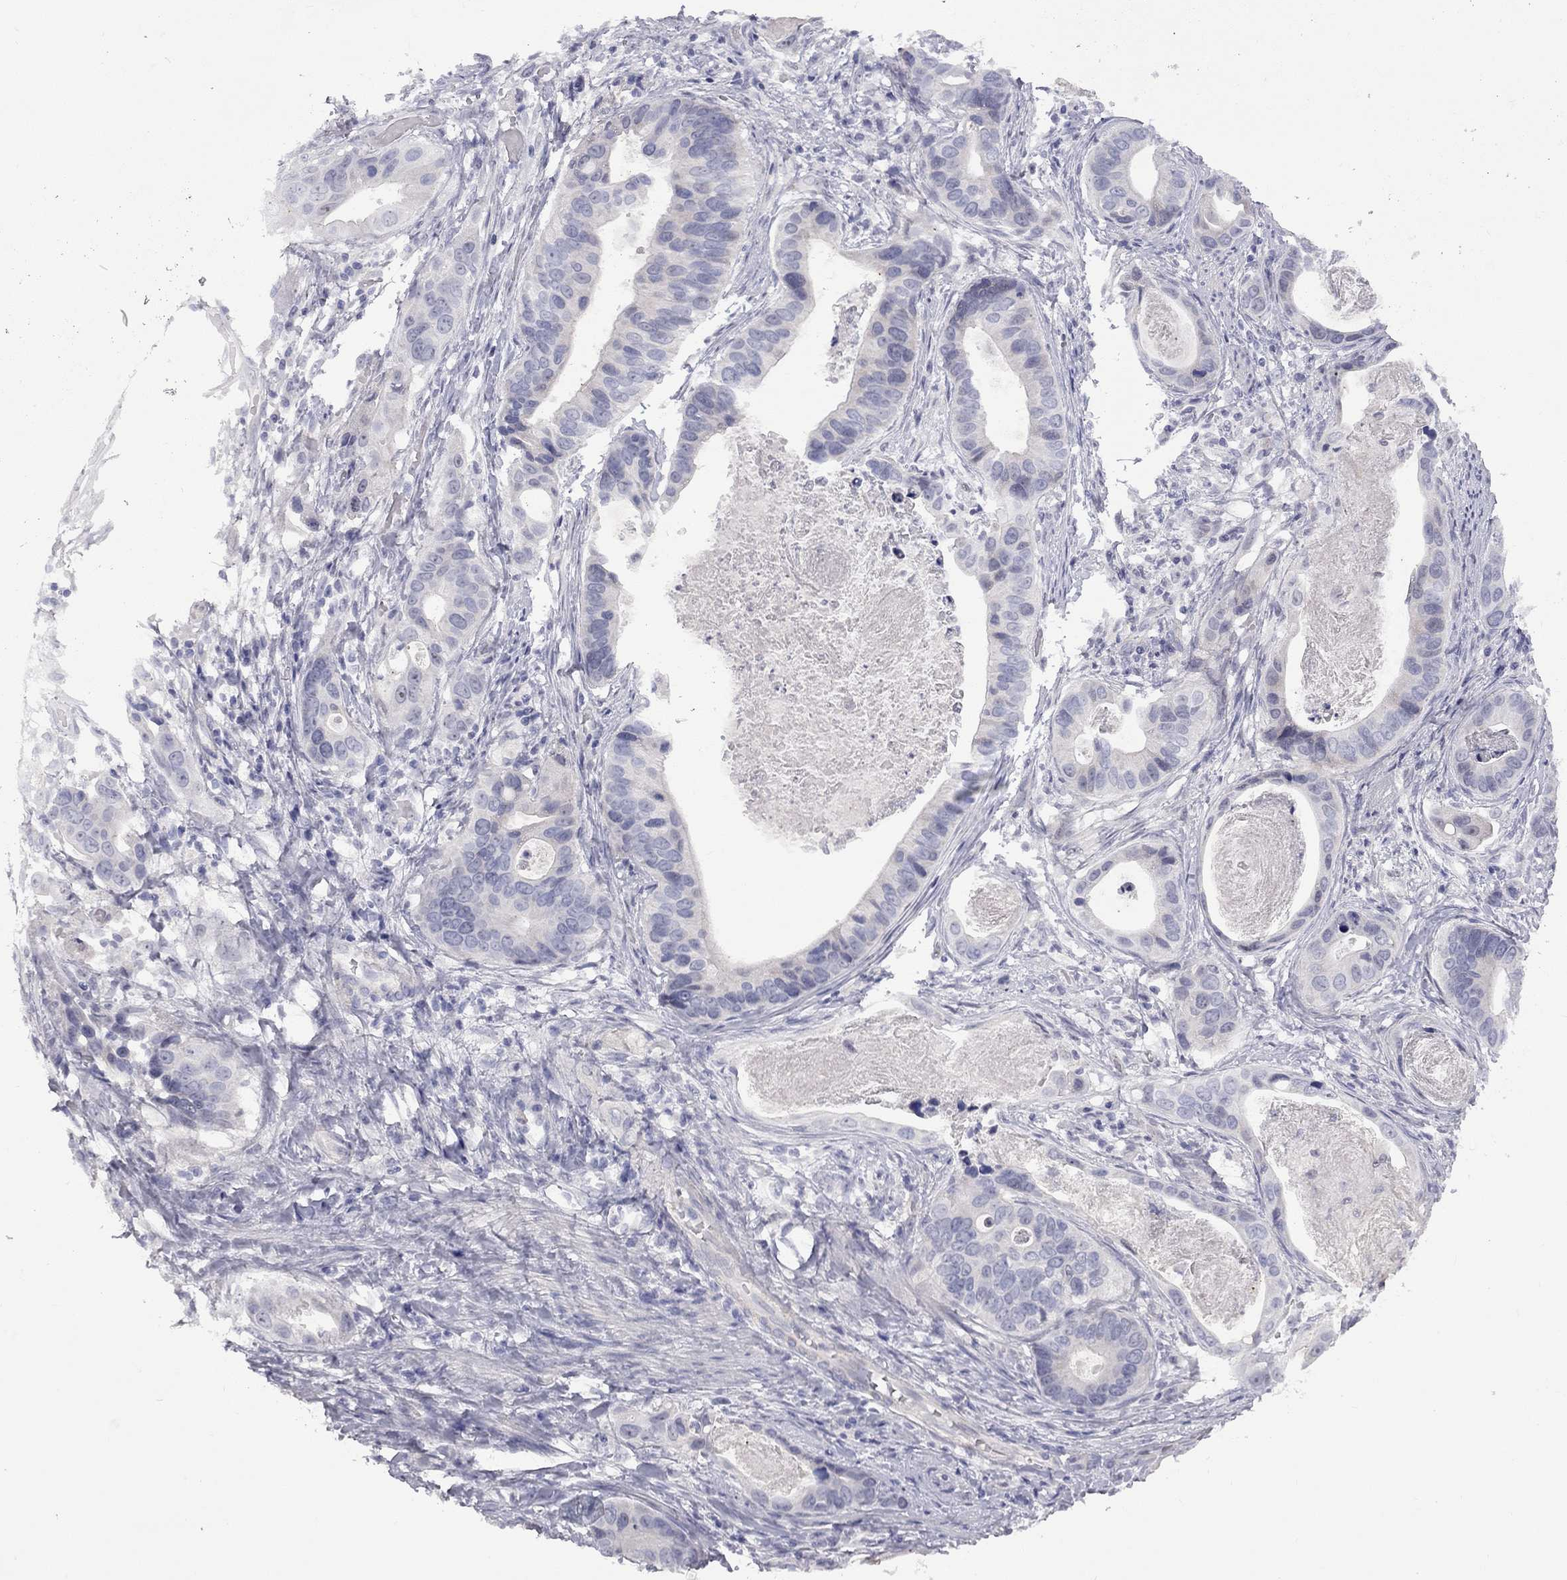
{"staining": {"intensity": "negative", "quantity": "none", "location": "none"}, "tissue": "stomach cancer", "cell_type": "Tumor cells", "image_type": "cancer", "snomed": [{"axis": "morphology", "description": "Adenocarcinoma, NOS"}, {"axis": "topography", "description": "Stomach"}], "caption": "Immunohistochemistry (IHC) photomicrograph of adenocarcinoma (stomach) stained for a protein (brown), which demonstrates no expression in tumor cells.", "gene": "GSG1L", "patient": {"sex": "male", "age": 84}}